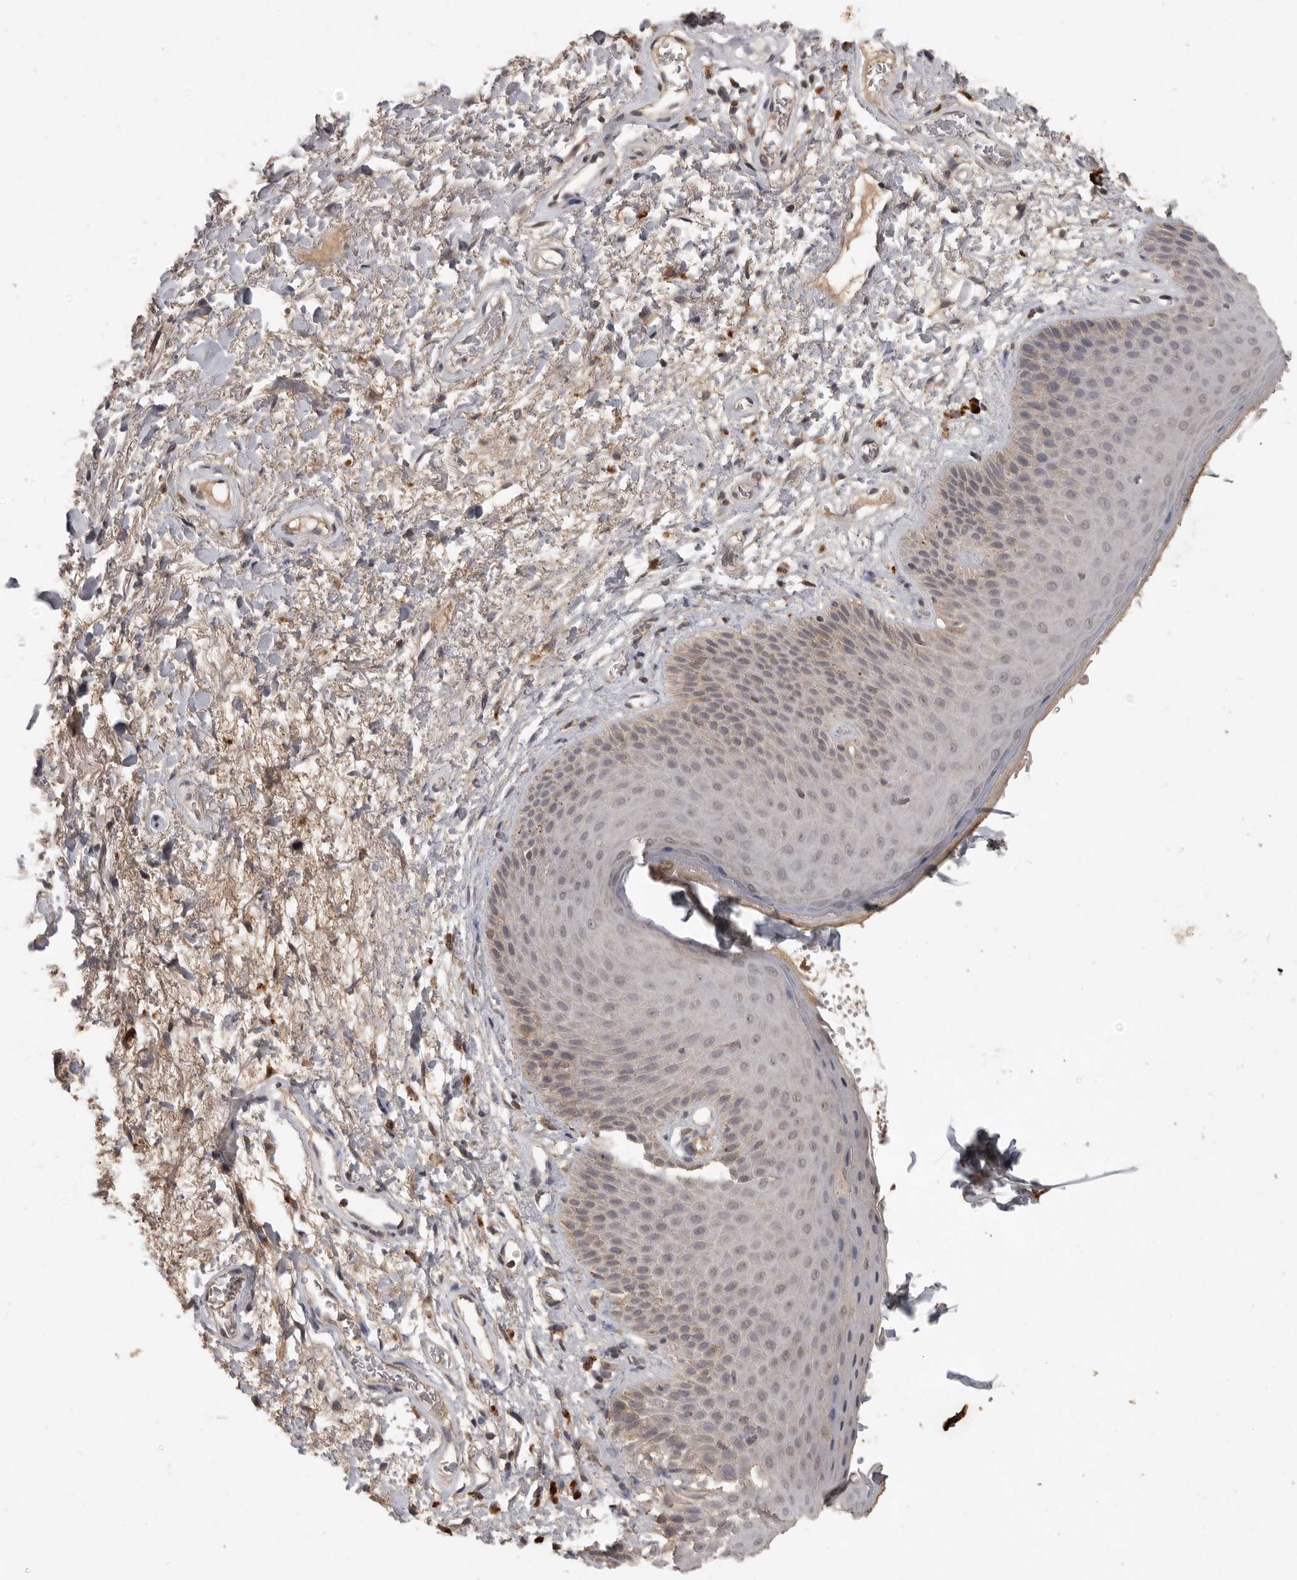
{"staining": {"intensity": "weak", "quantity": "<25%", "location": "cytoplasmic/membranous"}, "tissue": "skin", "cell_type": "Epidermal cells", "image_type": "normal", "snomed": [{"axis": "morphology", "description": "Normal tissue, NOS"}, {"axis": "topography", "description": "Anal"}], "caption": "Epidermal cells show no significant staining in unremarkable skin. Brightfield microscopy of IHC stained with DAB (3,3'-diaminobenzidine) (brown) and hematoxylin (blue), captured at high magnification.", "gene": "ADAMTS4", "patient": {"sex": "male", "age": 74}}